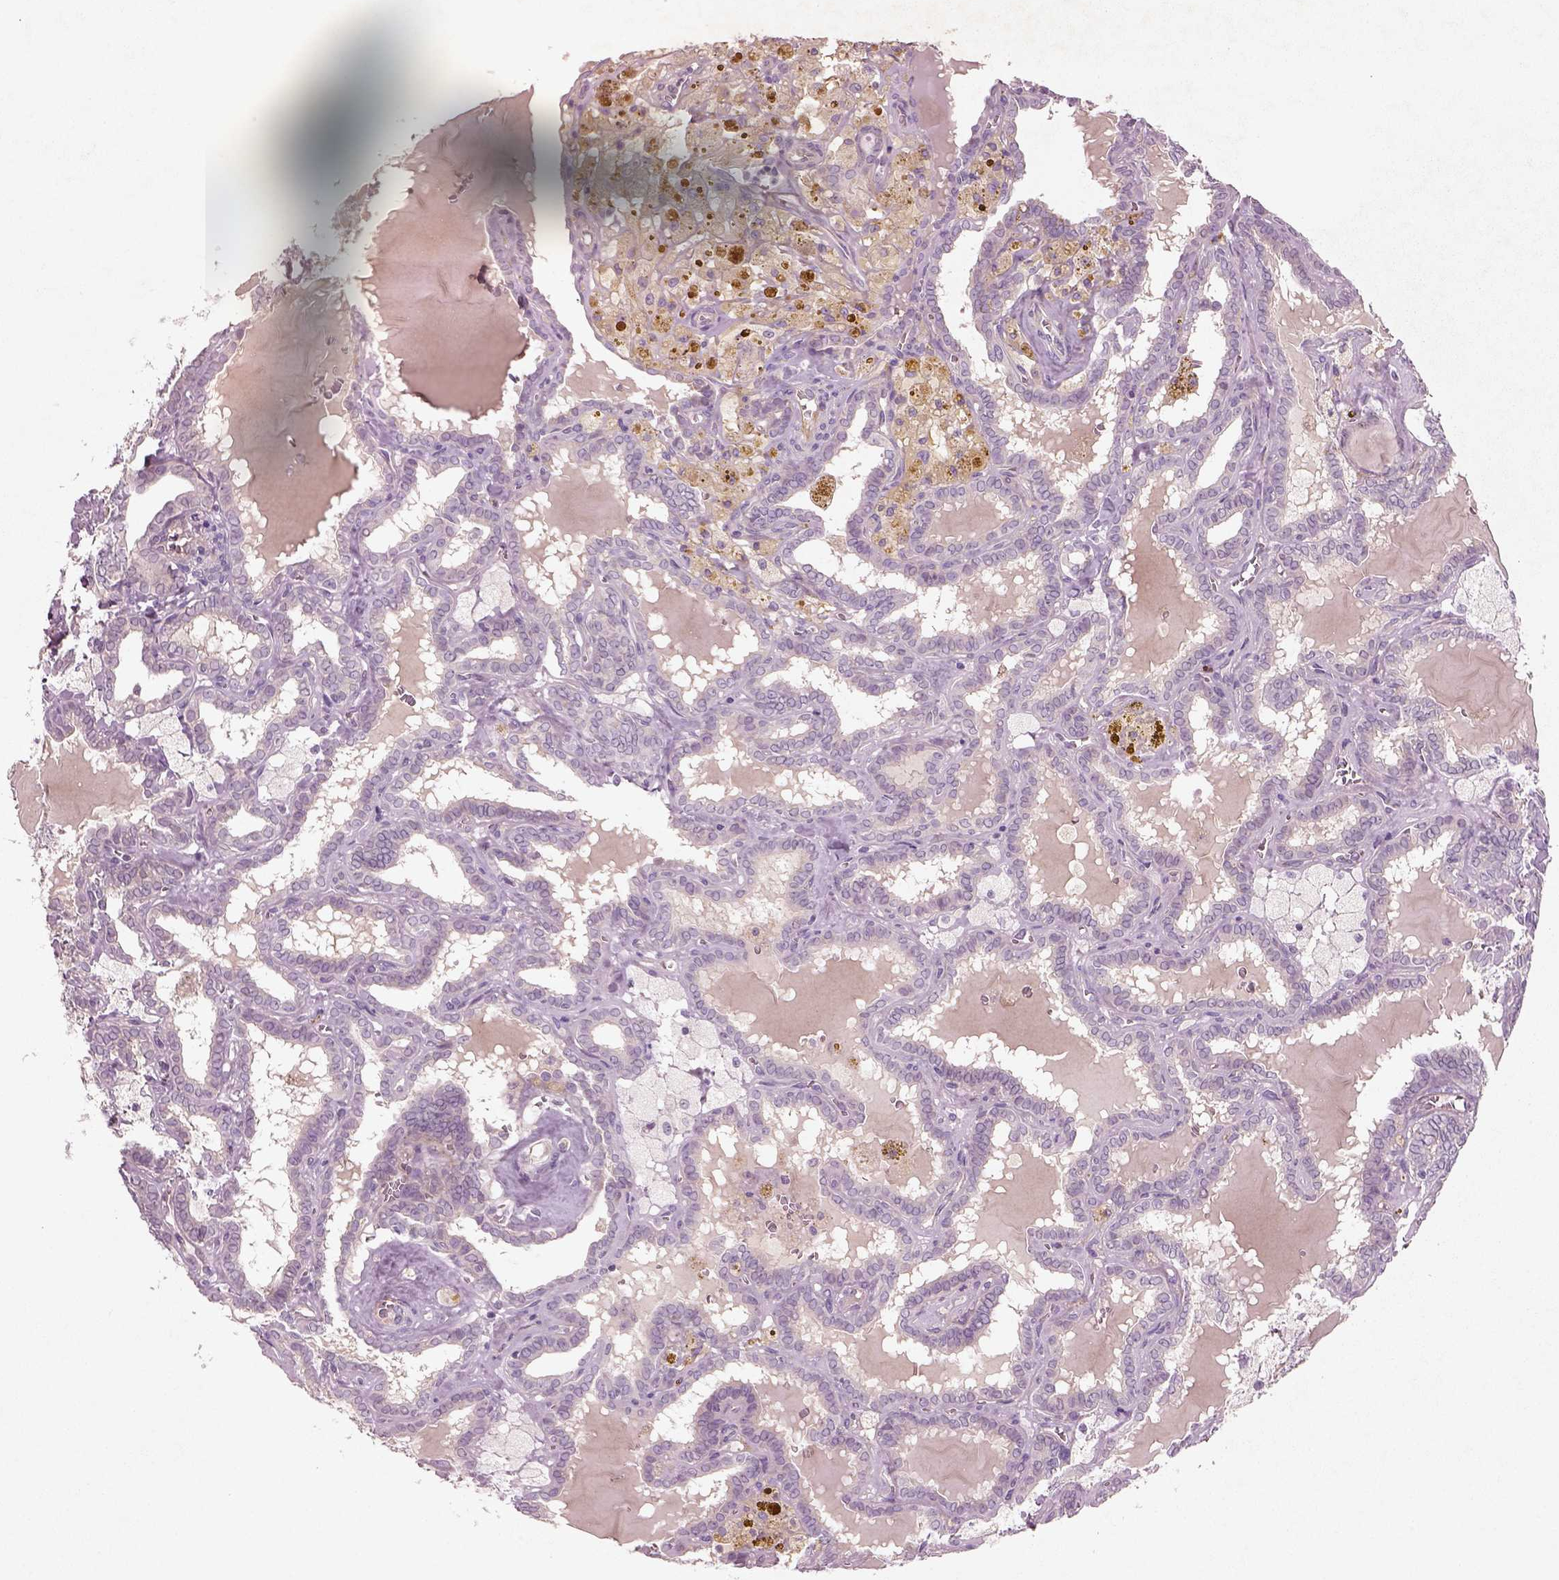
{"staining": {"intensity": "negative", "quantity": "none", "location": "none"}, "tissue": "thyroid cancer", "cell_type": "Tumor cells", "image_type": "cancer", "snomed": [{"axis": "morphology", "description": "Papillary adenocarcinoma, NOS"}, {"axis": "topography", "description": "Thyroid gland"}], "caption": "Histopathology image shows no significant protein positivity in tumor cells of thyroid cancer (papillary adenocarcinoma). (Immunohistochemistry (ihc), brightfield microscopy, high magnification).", "gene": "DUOXA2", "patient": {"sex": "female", "age": 39}}